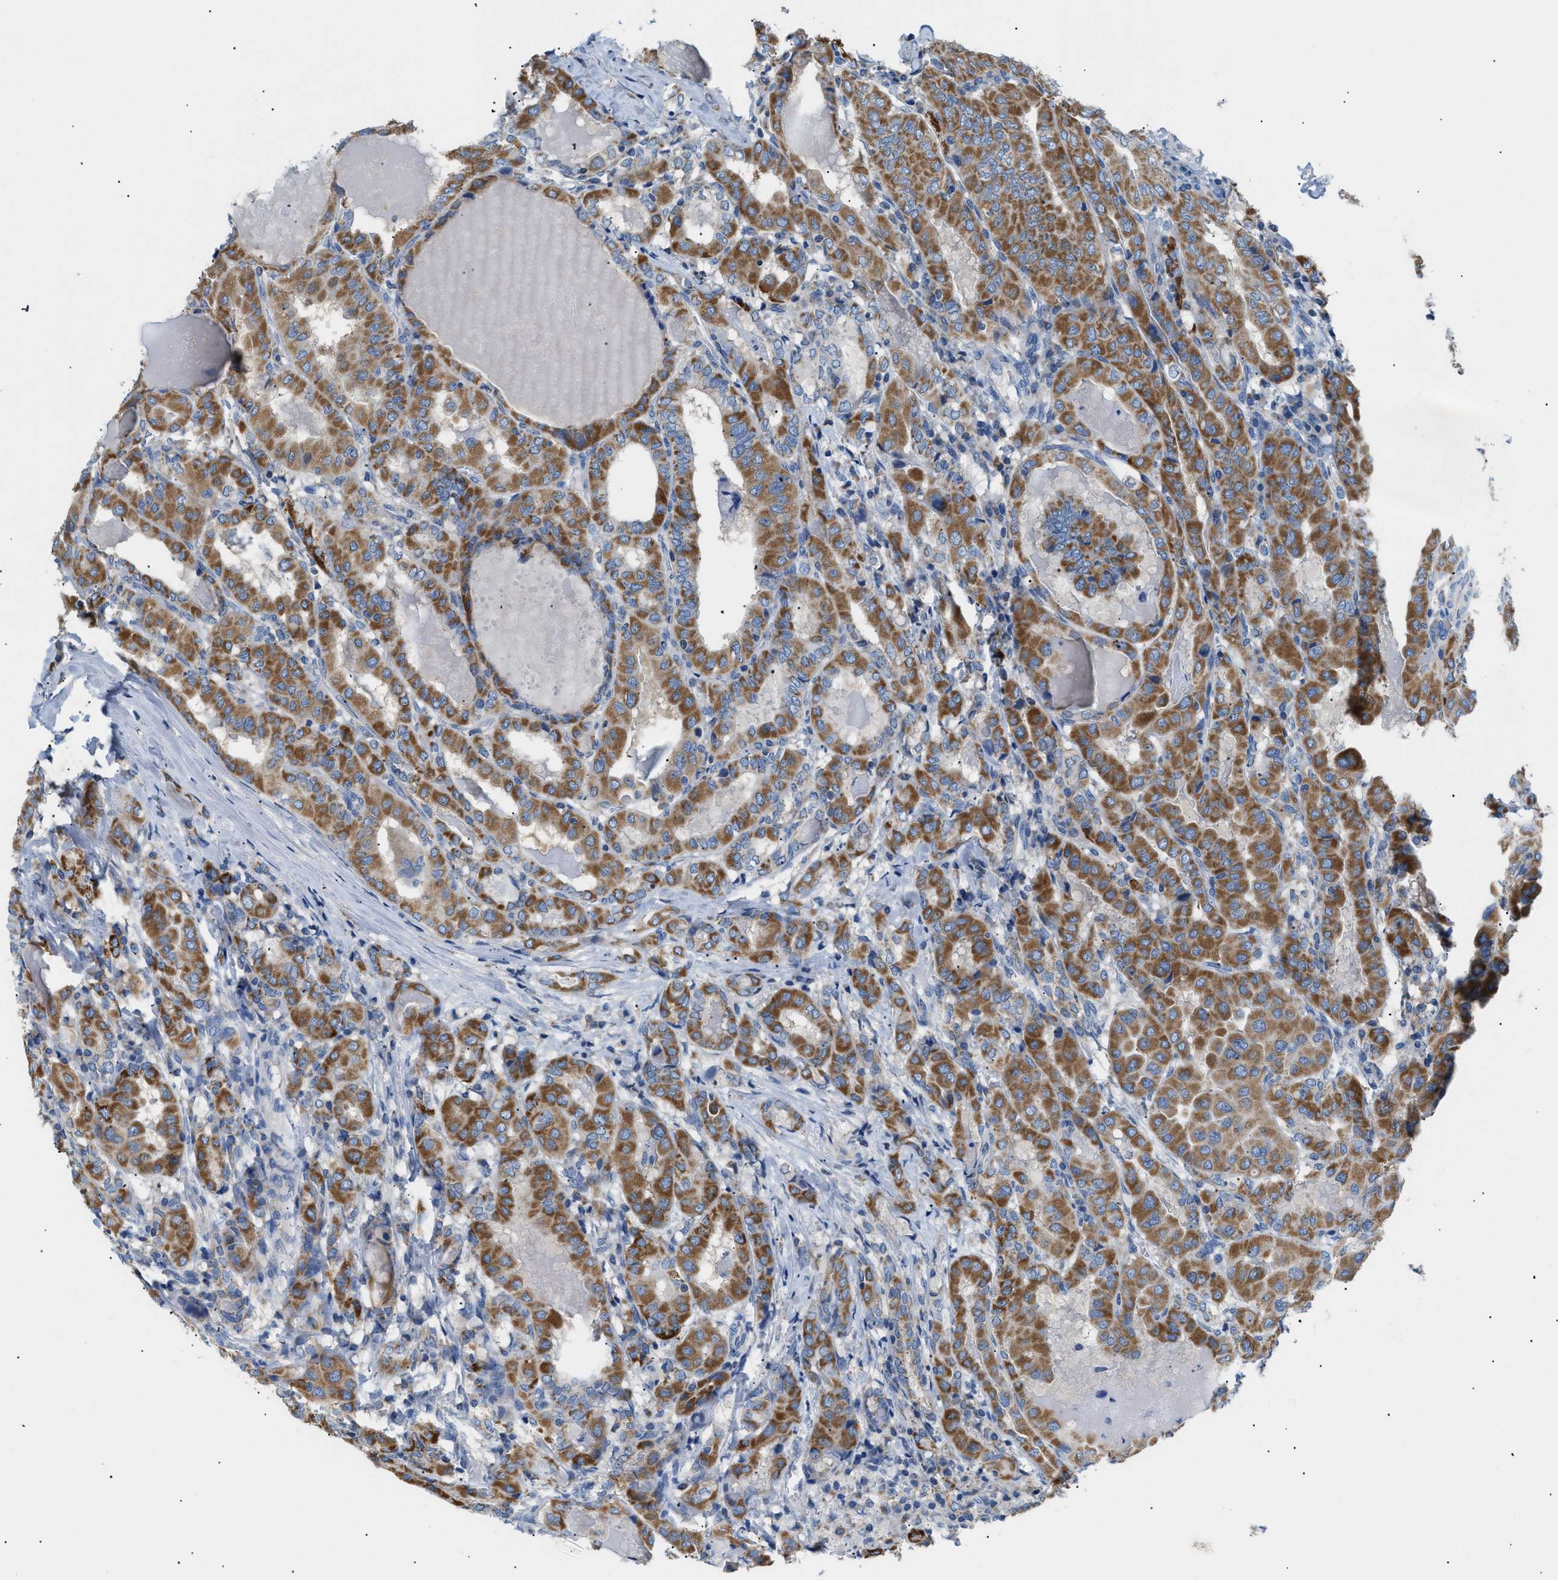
{"staining": {"intensity": "moderate", "quantity": ">75%", "location": "cytoplasmic/membranous"}, "tissue": "thyroid cancer", "cell_type": "Tumor cells", "image_type": "cancer", "snomed": [{"axis": "morphology", "description": "Papillary adenocarcinoma, NOS"}, {"axis": "topography", "description": "Thyroid gland"}], "caption": "Human thyroid cancer (papillary adenocarcinoma) stained with a brown dye exhibits moderate cytoplasmic/membranous positive staining in about >75% of tumor cells.", "gene": "ILDR1", "patient": {"sex": "female", "age": 42}}